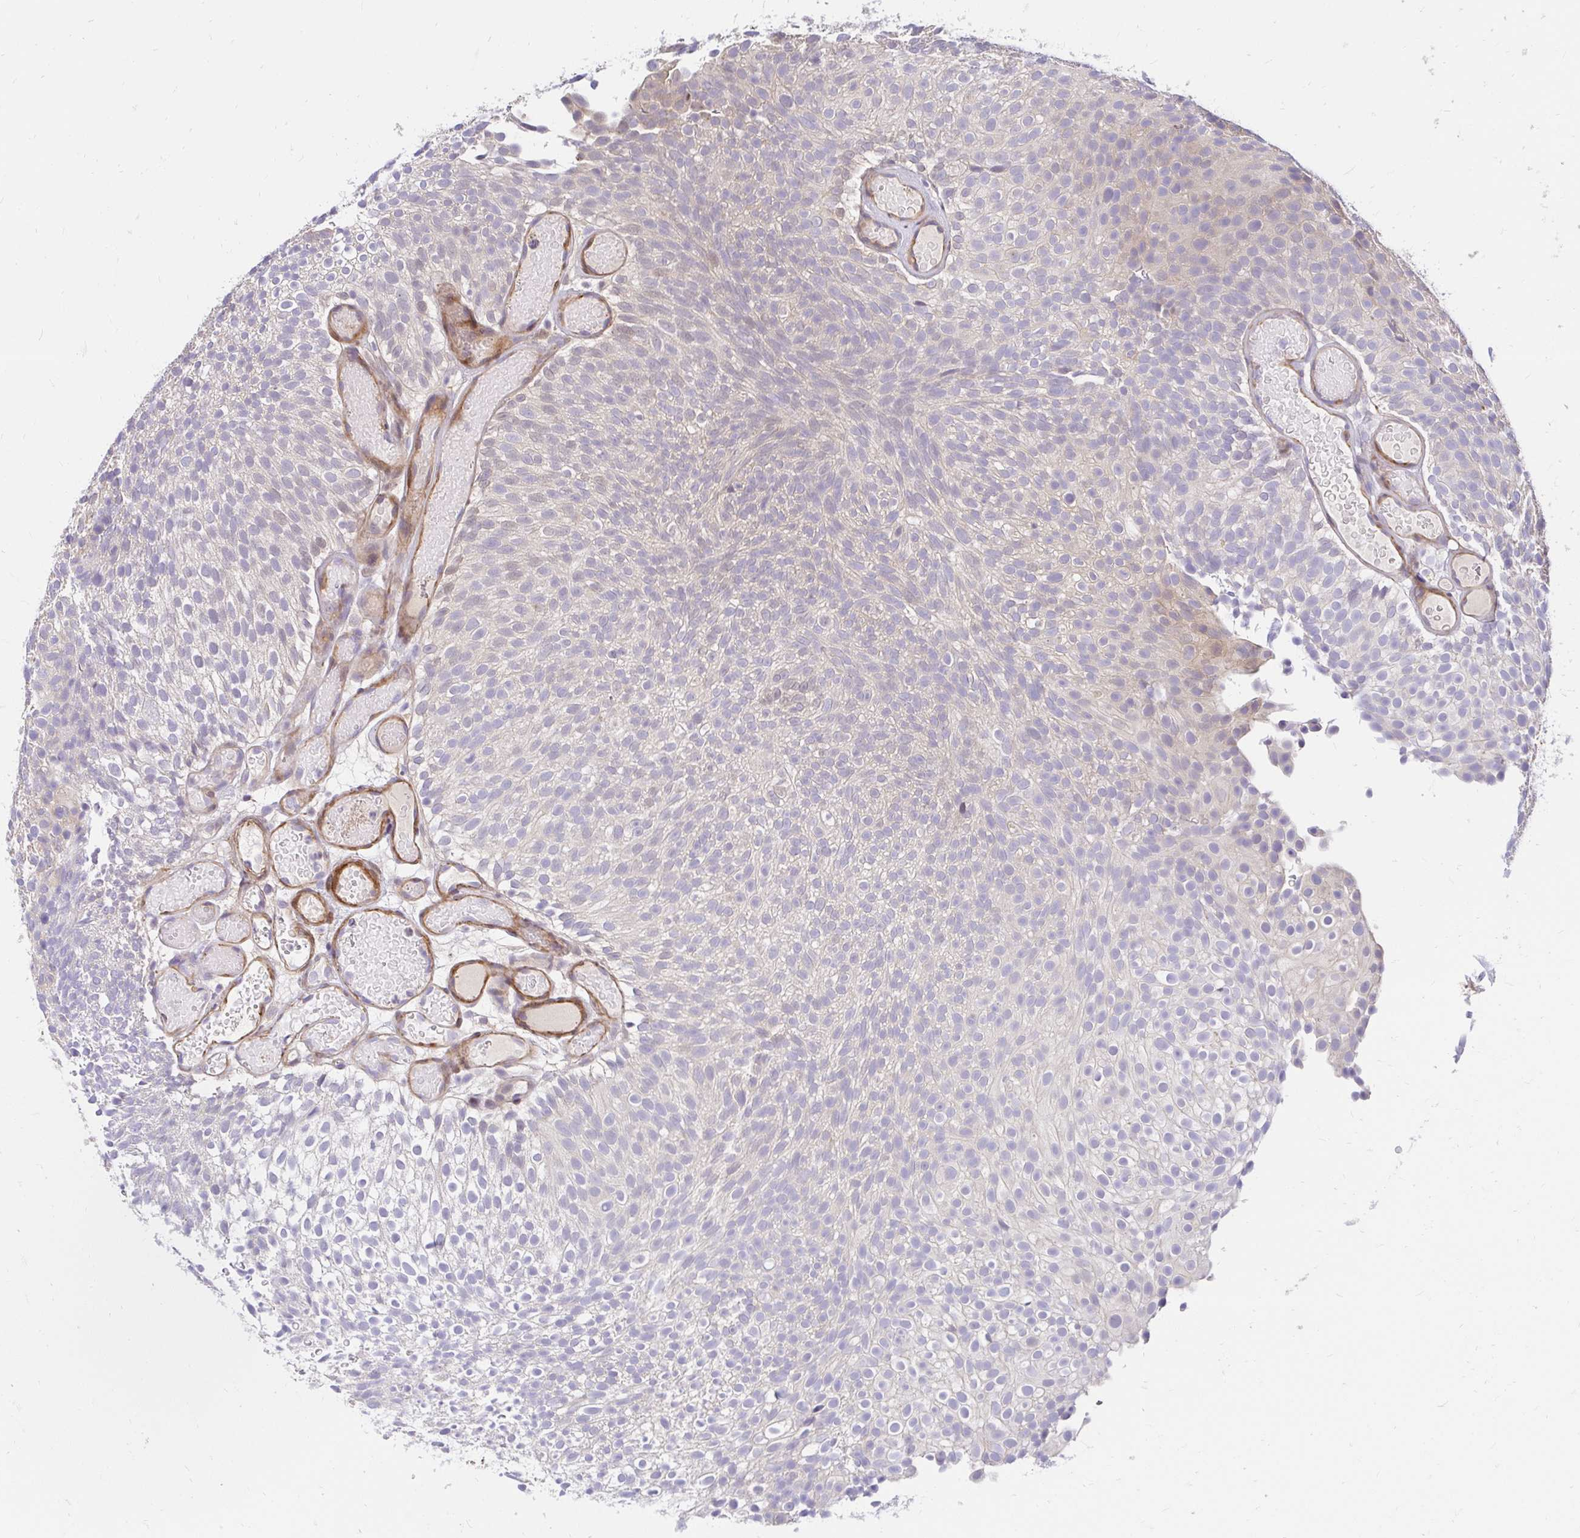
{"staining": {"intensity": "weak", "quantity": "<25%", "location": "cytoplasmic/membranous,nuclear"}, "tissue": "urothelial cancer", "cell_type": "Tumor cells", "image_type": "cancer", "snomed": [{"axis": "morphology", "description": "Urothelial carcinoma, Low grade"}, {"axis": "topography", "description": "Urinary bladder"}], "caption": "High power microscopy histopathology image of an immunohistochemistry (IHC) micrograph of urothelial cancer, revealing no significant positivity in tumor cells. (Brightfield microscopy of DAB IHC at high magnification).", "gene": "YAP1", "patient": {"sex": "male", "age": 78}}